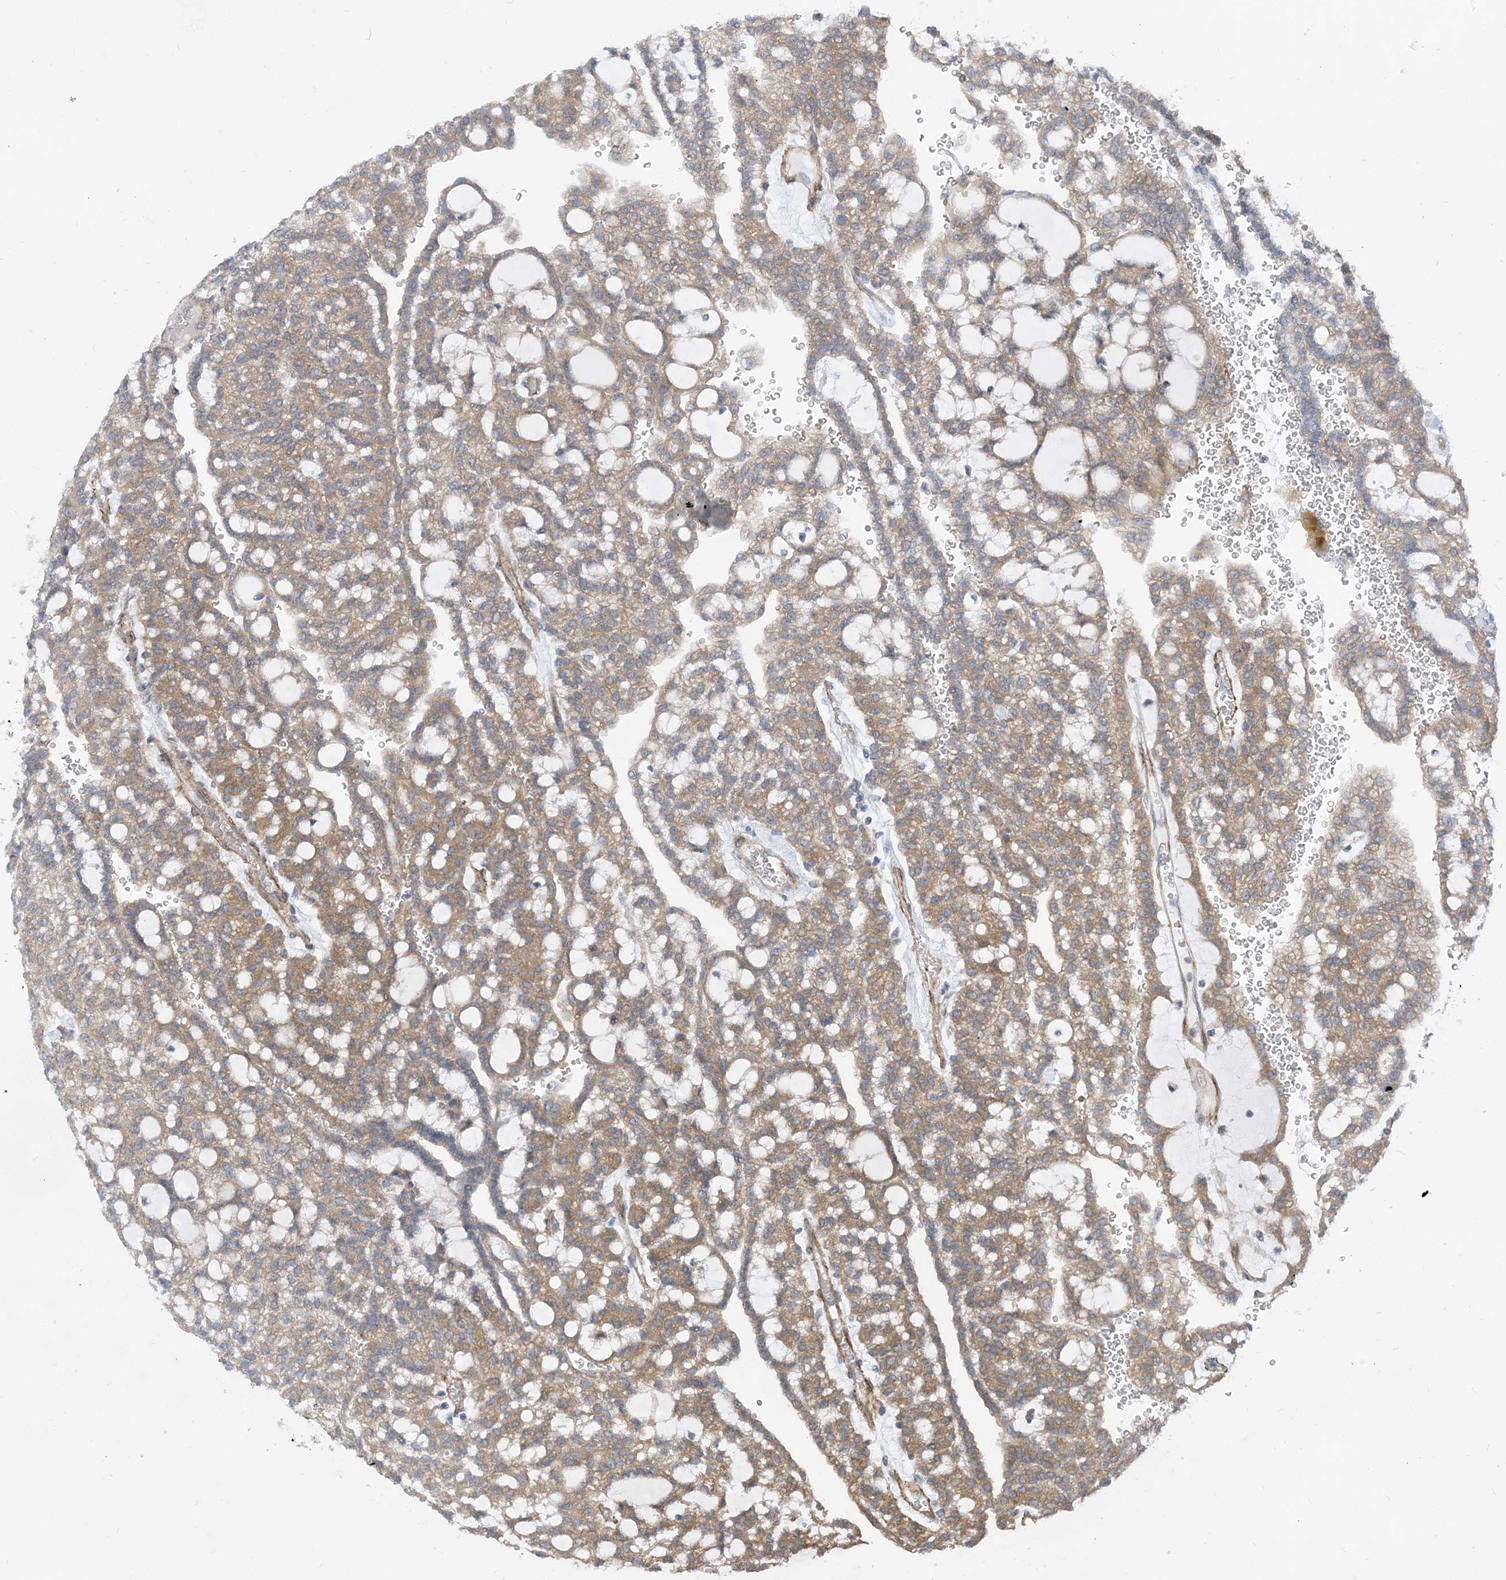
{"staining": {"intensity": "moderate", "quantity": ">75%", "location": "cytoplasmic/membranous"}, "tissue": "renal cancer", "cell_type": "Tumor cells", "image_type": "cancer", "snomed": [{"axis": "morphology", "description": "Adenocarcinoma, NOS"}, {"axis": "topography", "description": "Kidney"}], "caption": "An IHC histopathology image of tumor tissue is shown. Protein staining in brown shows moderate cytoplasmic/membranous positivity in adenocarcinoma (renal) within tumor cells.", "gene": "PLEKHA3", "patient": {"sex": "male", "age": 63}}